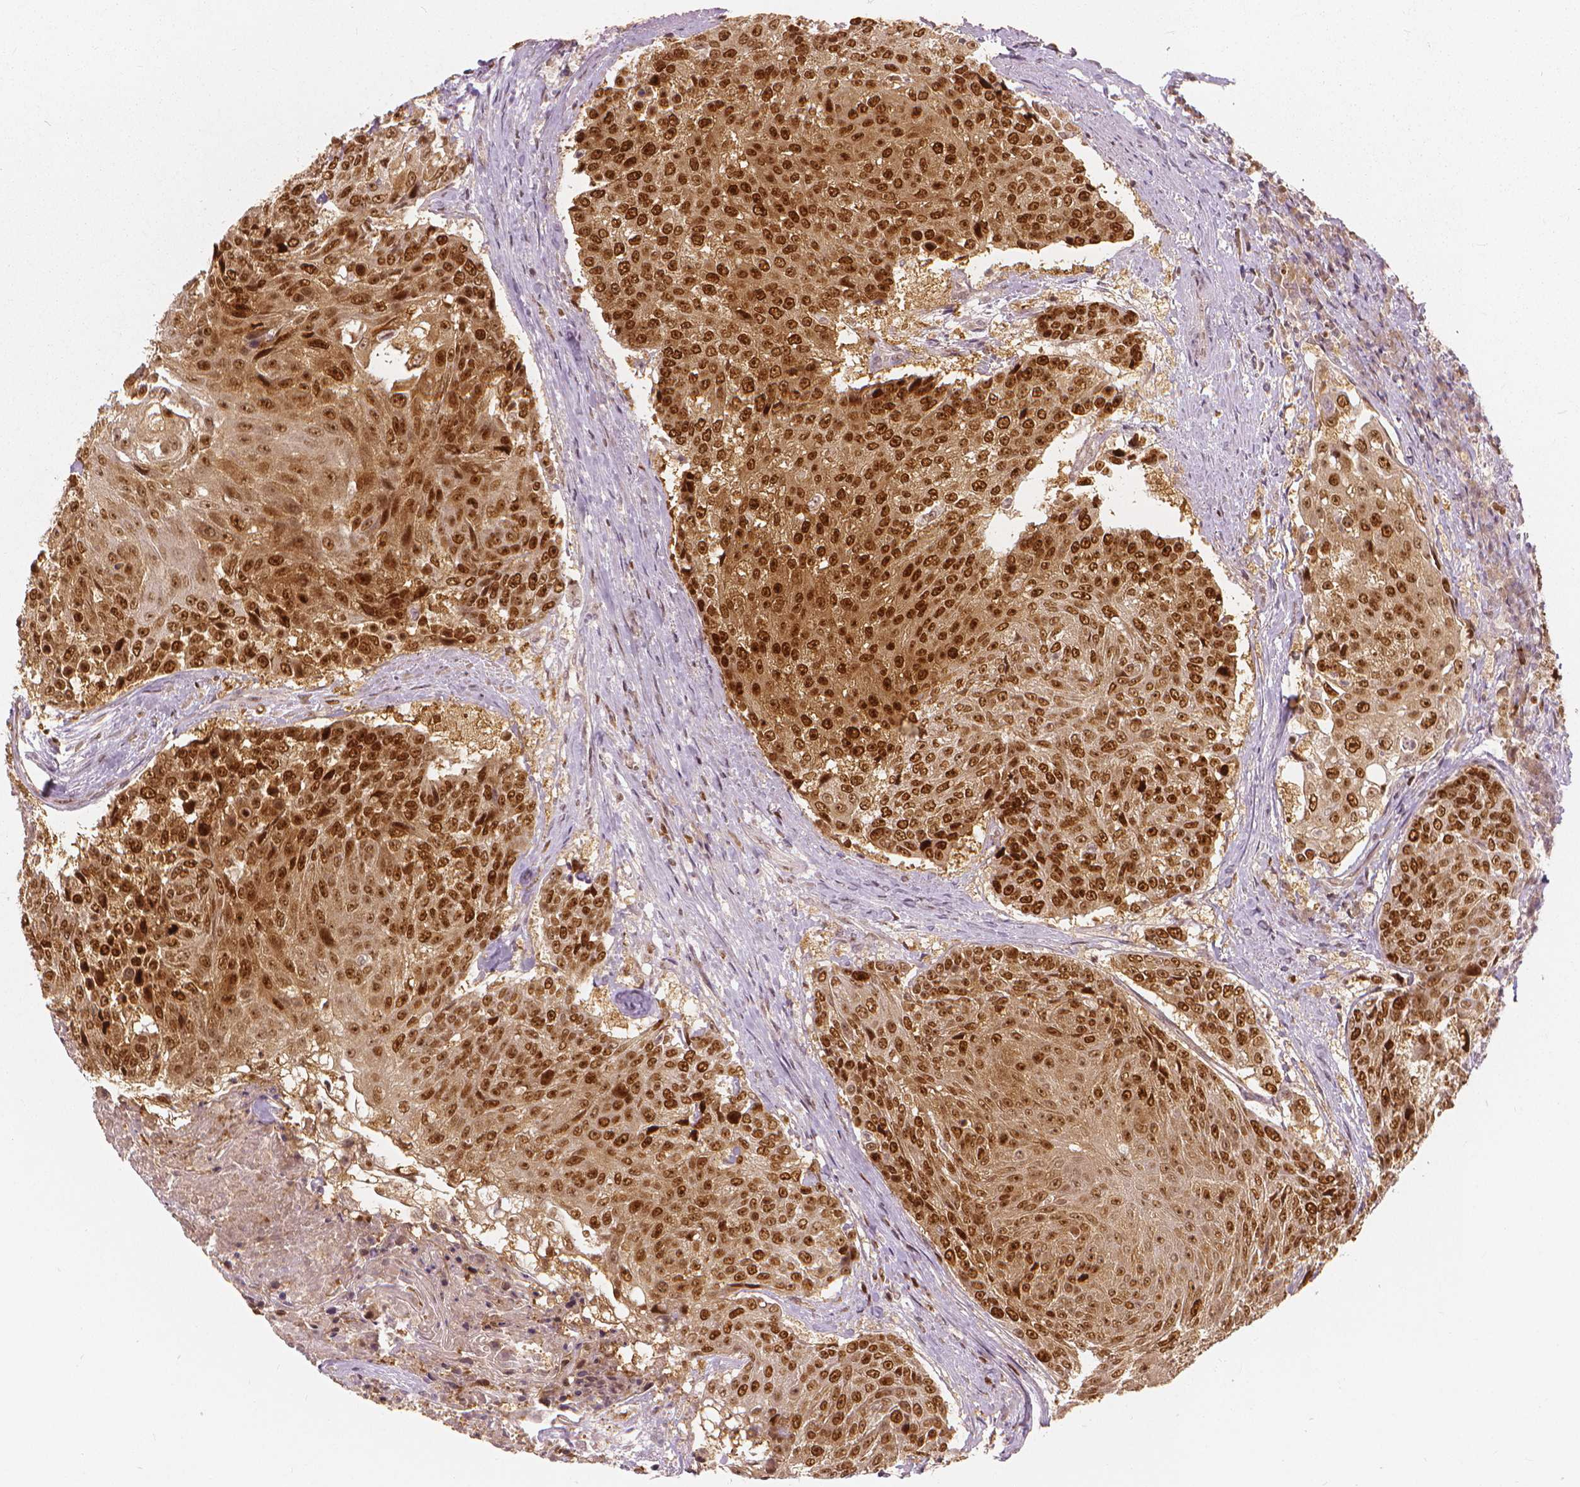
{"staining": {"intensity": "strong", "quantity": ">75%", "location": "nuclear"}, "tissue": "urothelial cancer", "cell_type": "Tumor cells", "image_type": "cancer", "snomed": [{"axis": "morphology", "description": "Urothelial carcinoma, High grade"}, {"axis": "topography", "description": "Urinary bladder"}], "caption": "DAB (3,3'-diaminobenzidine) immunohistochemical staining of high-grade urothelial carcinoma reveals strong nuclear protein expression in about >75% of tumor cells.", "gene": "NSD2", "patient": {"sex": "female", "age": 63}}